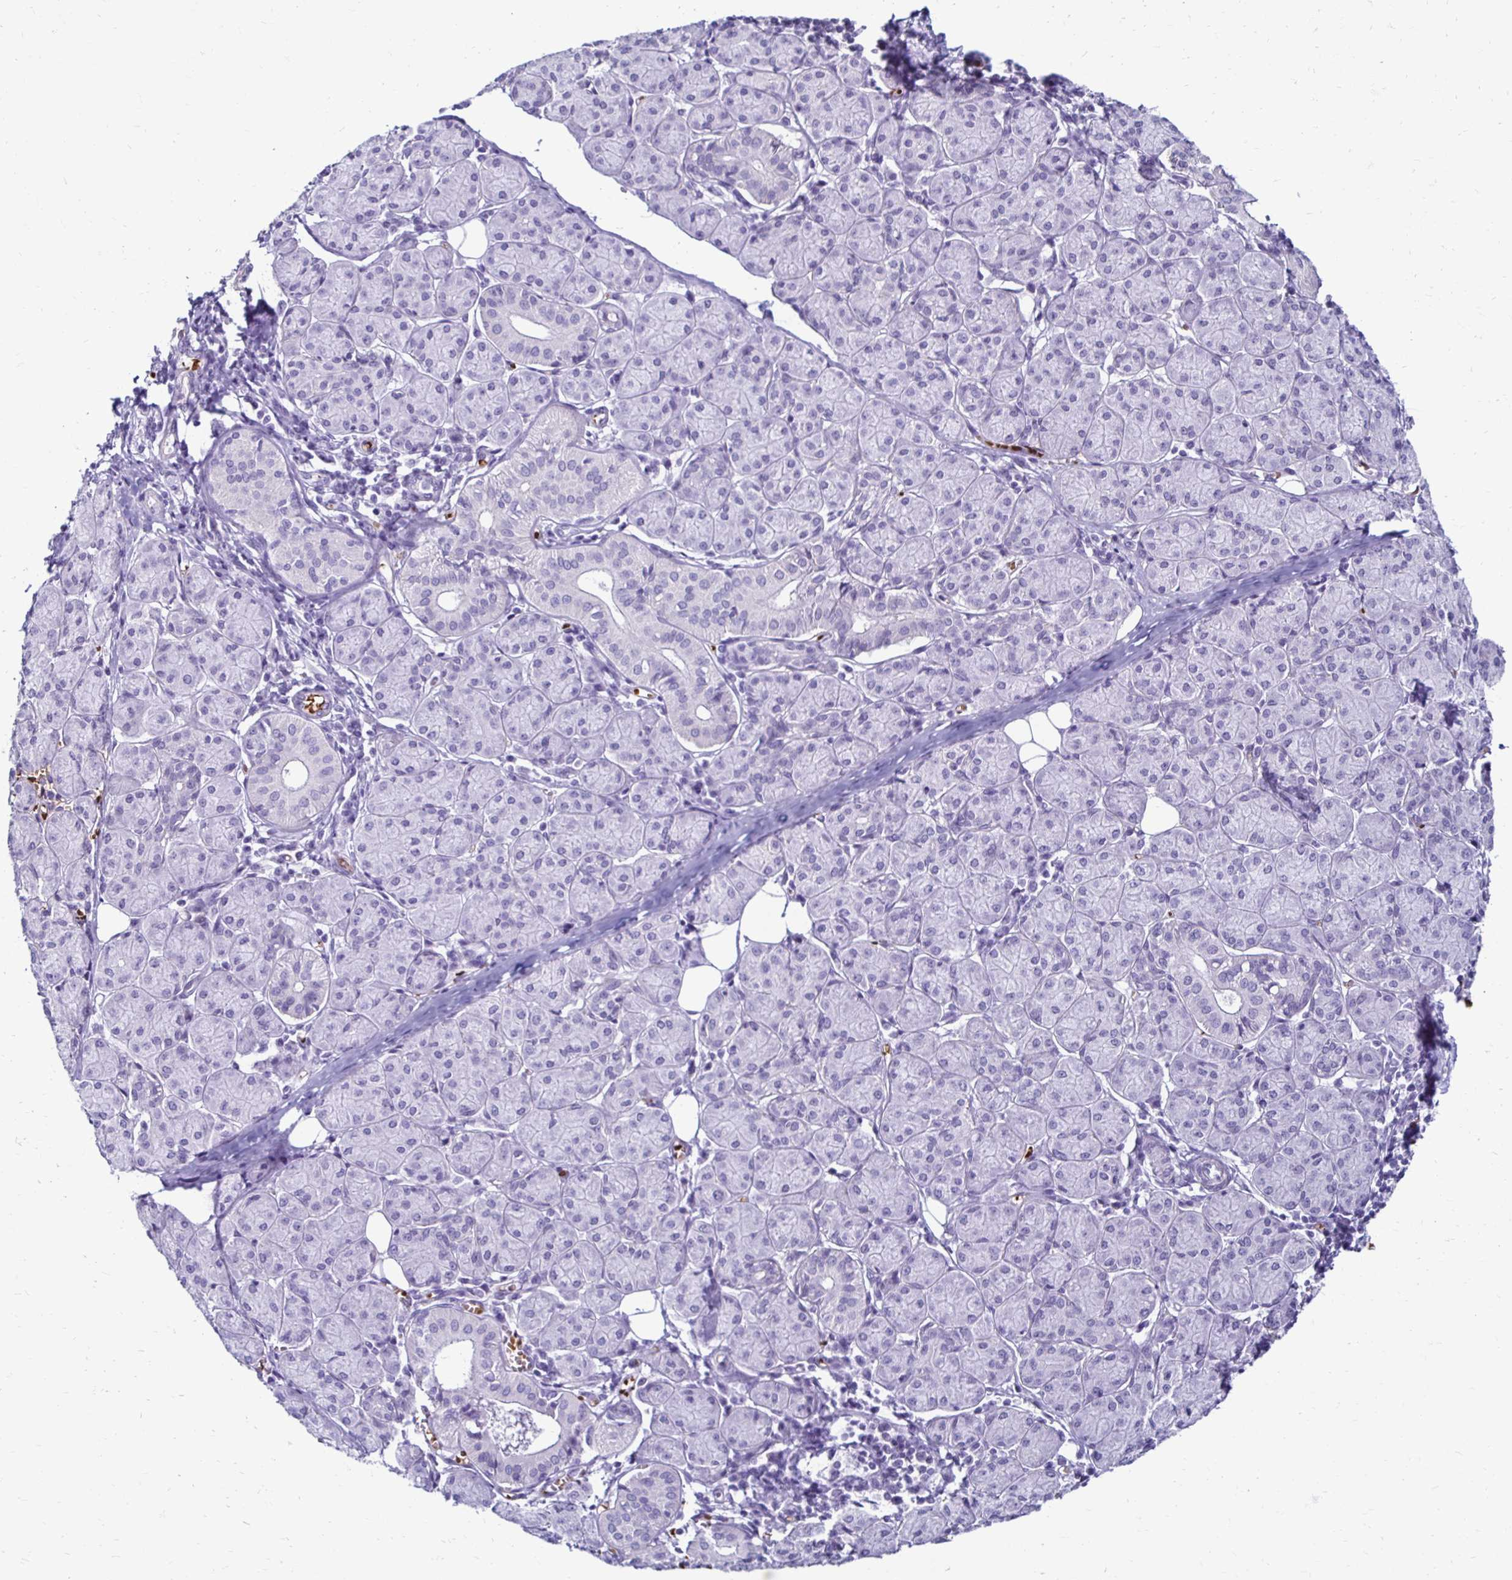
{"staining": {"intensity": "negative", "quantity": "none", "location": "none"}, "tissue": "salivary gland", "cell_type": "Glandular cells", "image_type": "normal", "snomed": [{"axis": "morphology", "description": "Normal tissue, NOS"}, {"axis": "morphology", "description": "Inflammation, NOS"}, {"axis": "topography", "description": "Lymph node"}, {"axis": "topography", "description": "Salivary gland"}], "caption": "A photomicrograph of salivary gland stained for a protein displays no brown staining in glandular cells. (DAB (3,3'-diaminobenzidine) immunohistochemistry with hematoxylin counter stain).", "gene": "RHBDL3", "patient": {"sex": "male", "age": 3}}